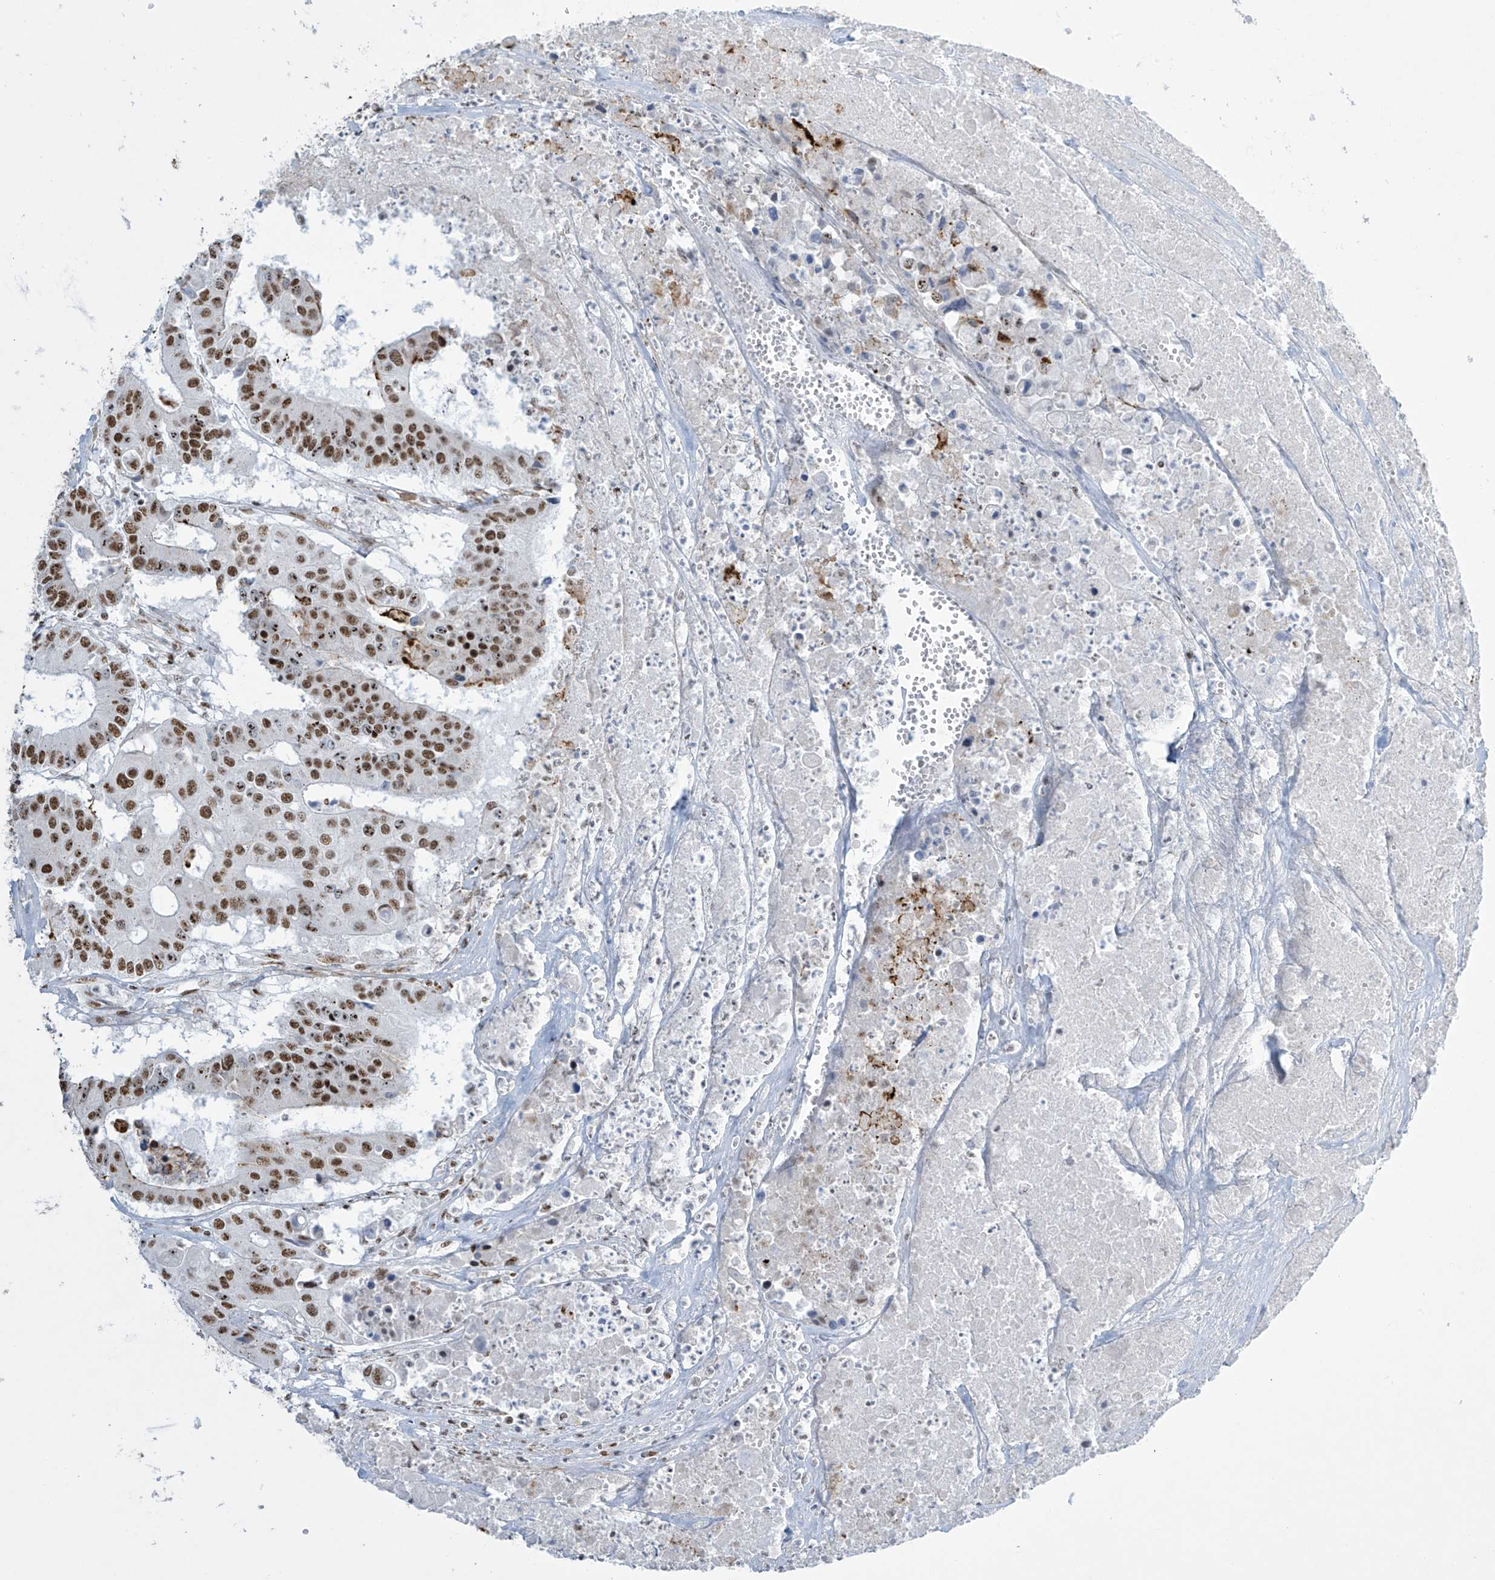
{"staining": {"intensity": "moderate", "quantity": ">75%", "location": "nuclear"}, "tissue": "colorectal cancer", "cell_type": "Tumor cells", "image_type": "cancer", "snomed": [{"axis": "morphology", "description": "Adenocarcinoma, NOS"}, {"axis": "topography", "description": "Colon"}], "caption": "IHC (DAB (3,3'-diaminobenzidine)) staining of adenocarcinoma (colorectal) shows moderate nuclear protein expression in about >75% of tumor cells.", "gene": "MS4A6A", "patient": {"sex": "male", "age": 77}}